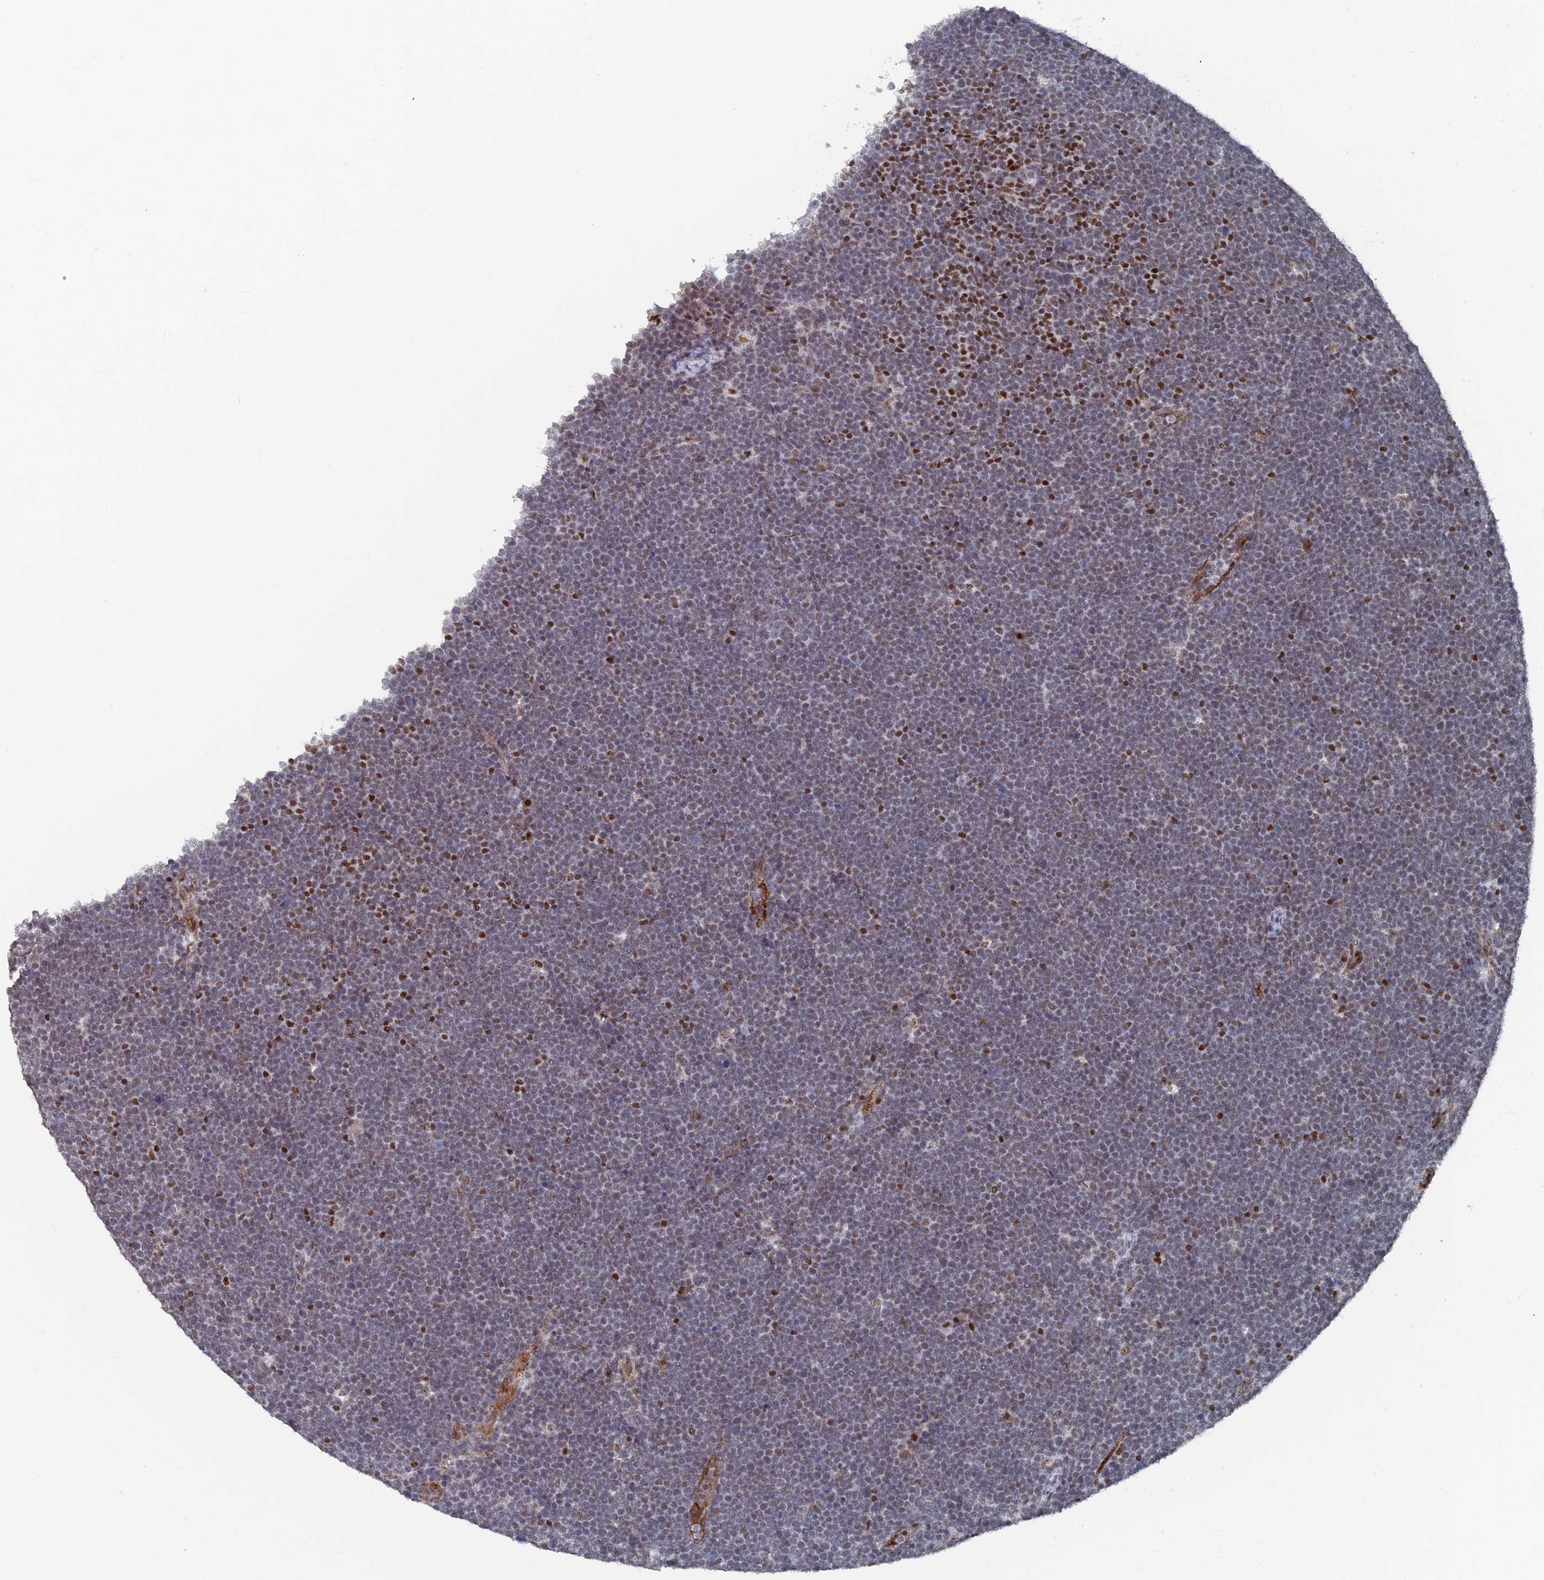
{"staining": {"intensity": "strong", "quantity": "<25%", "location": "nuclear"}, "tissue": "lymphoma", "cell_type": "Tumor cells", "image_type": "cancer", "snomed": [{"axis": "morphology", "description": "Malignant lymphoma, non-Hodgkin's type, High grade"}, {"axis": "topography", "description": "Lymph node"}], "caption": "High-power microscopy captured an immunohistochemistry image of malignant lymphoma, non-Hodgkin's type (high-grade), revealing strong nuclear staining in approximately <25% of tumor cells.", "gene": "SH3D21", "patient": {"sex": "male", "age": 13}}